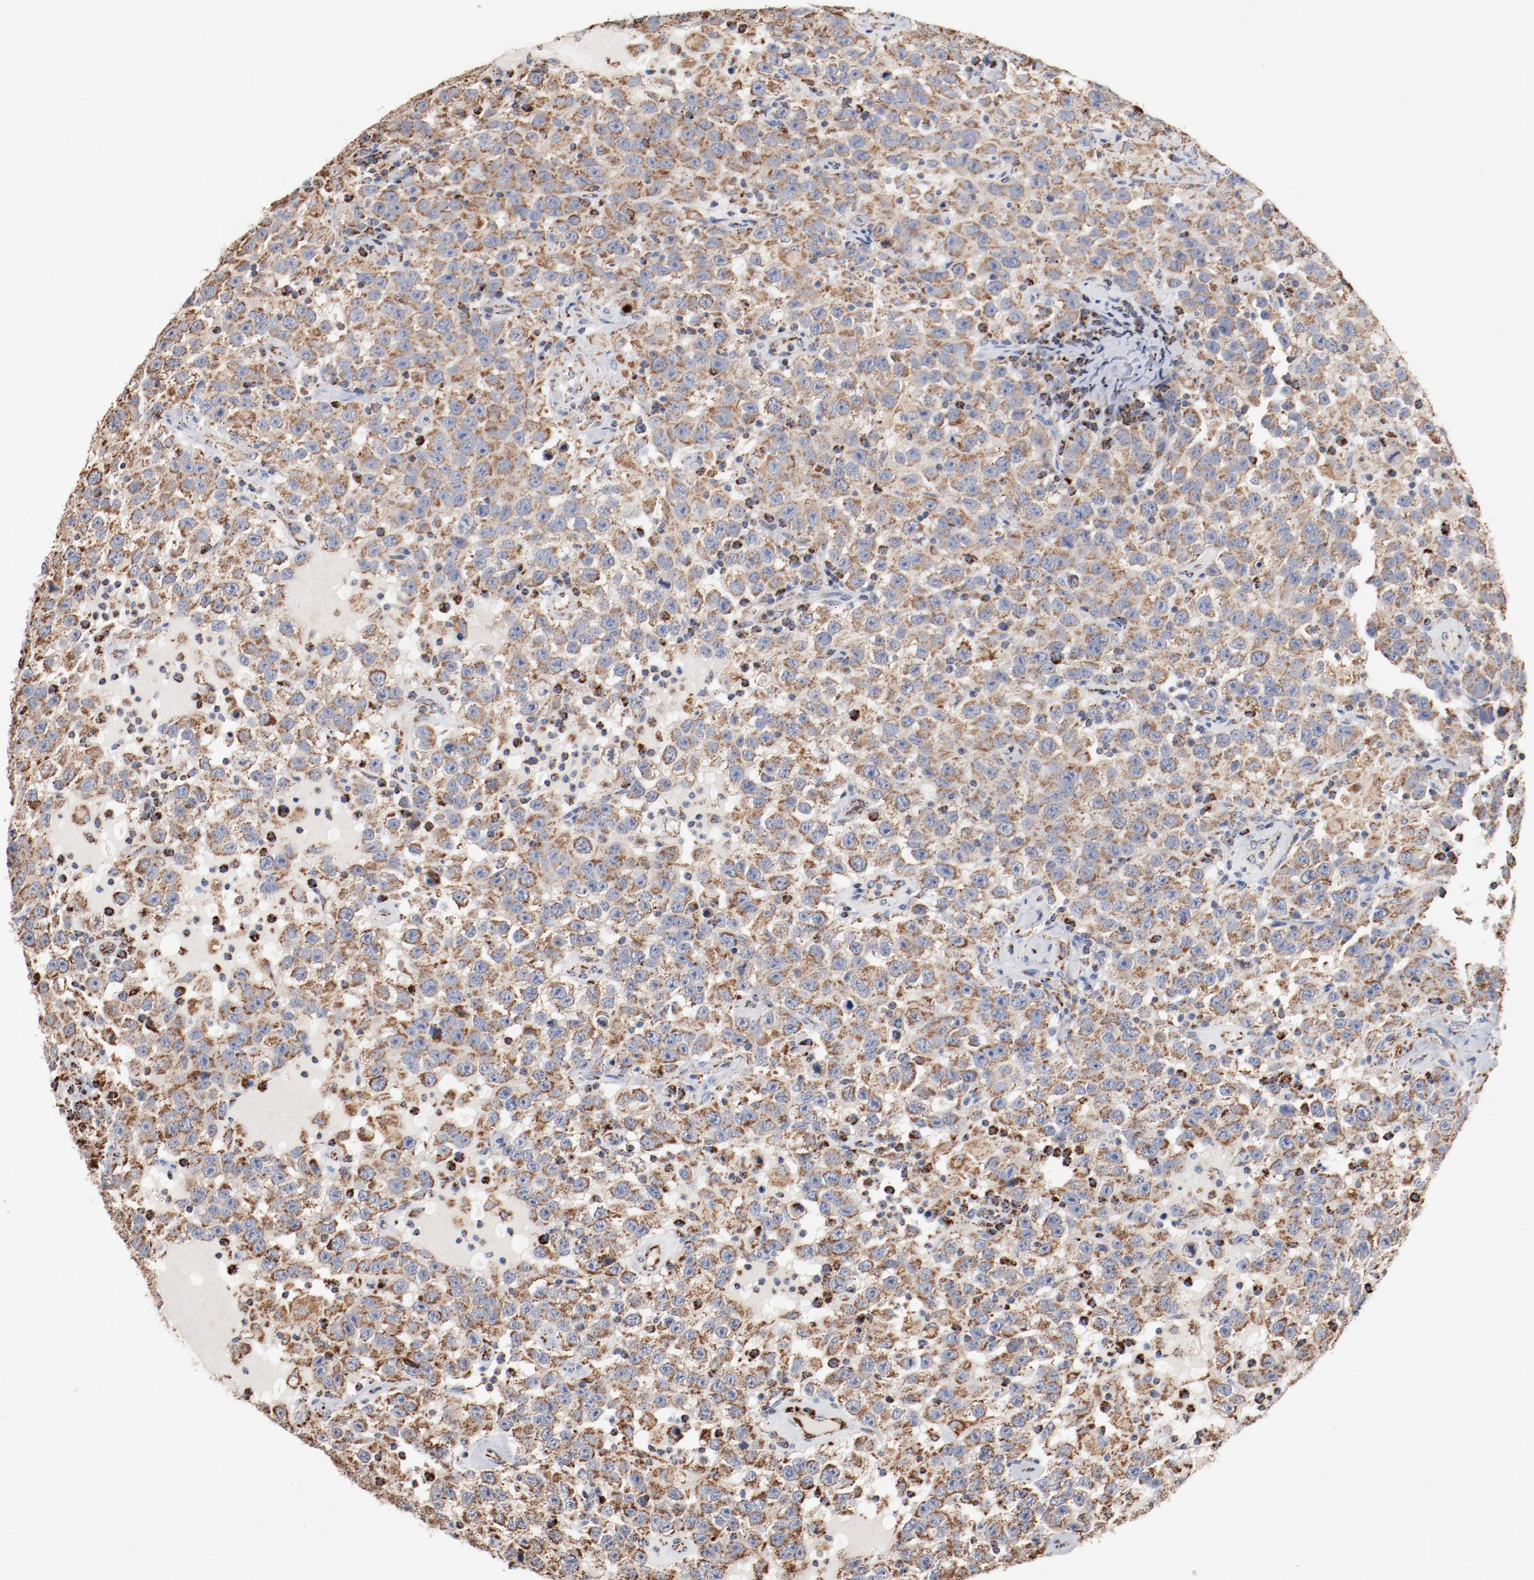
{"staining": {"intensity": "moderate", "quantity": ">75%", "location": "cytoplasmic/membranous"}, "tissue": "testis cancer", "cell_type": "Tumor cells", "image_type": "cancer", "snomed": [{"axis": "morphology", "description": "Seminoma, NOS"}, {"axis": "topography", "description": "Testis"}], "caption": "Immunohistochemical staining of testis seminoma reveals moderate cytoplasmic/membranous protein staining in approximately >75% of tumor cells. (brown staining indicates protein expression, while blue staining denotes nuclei).", "gene": "NDUFS4", "patient": {"sex": "male", "age": 41}}